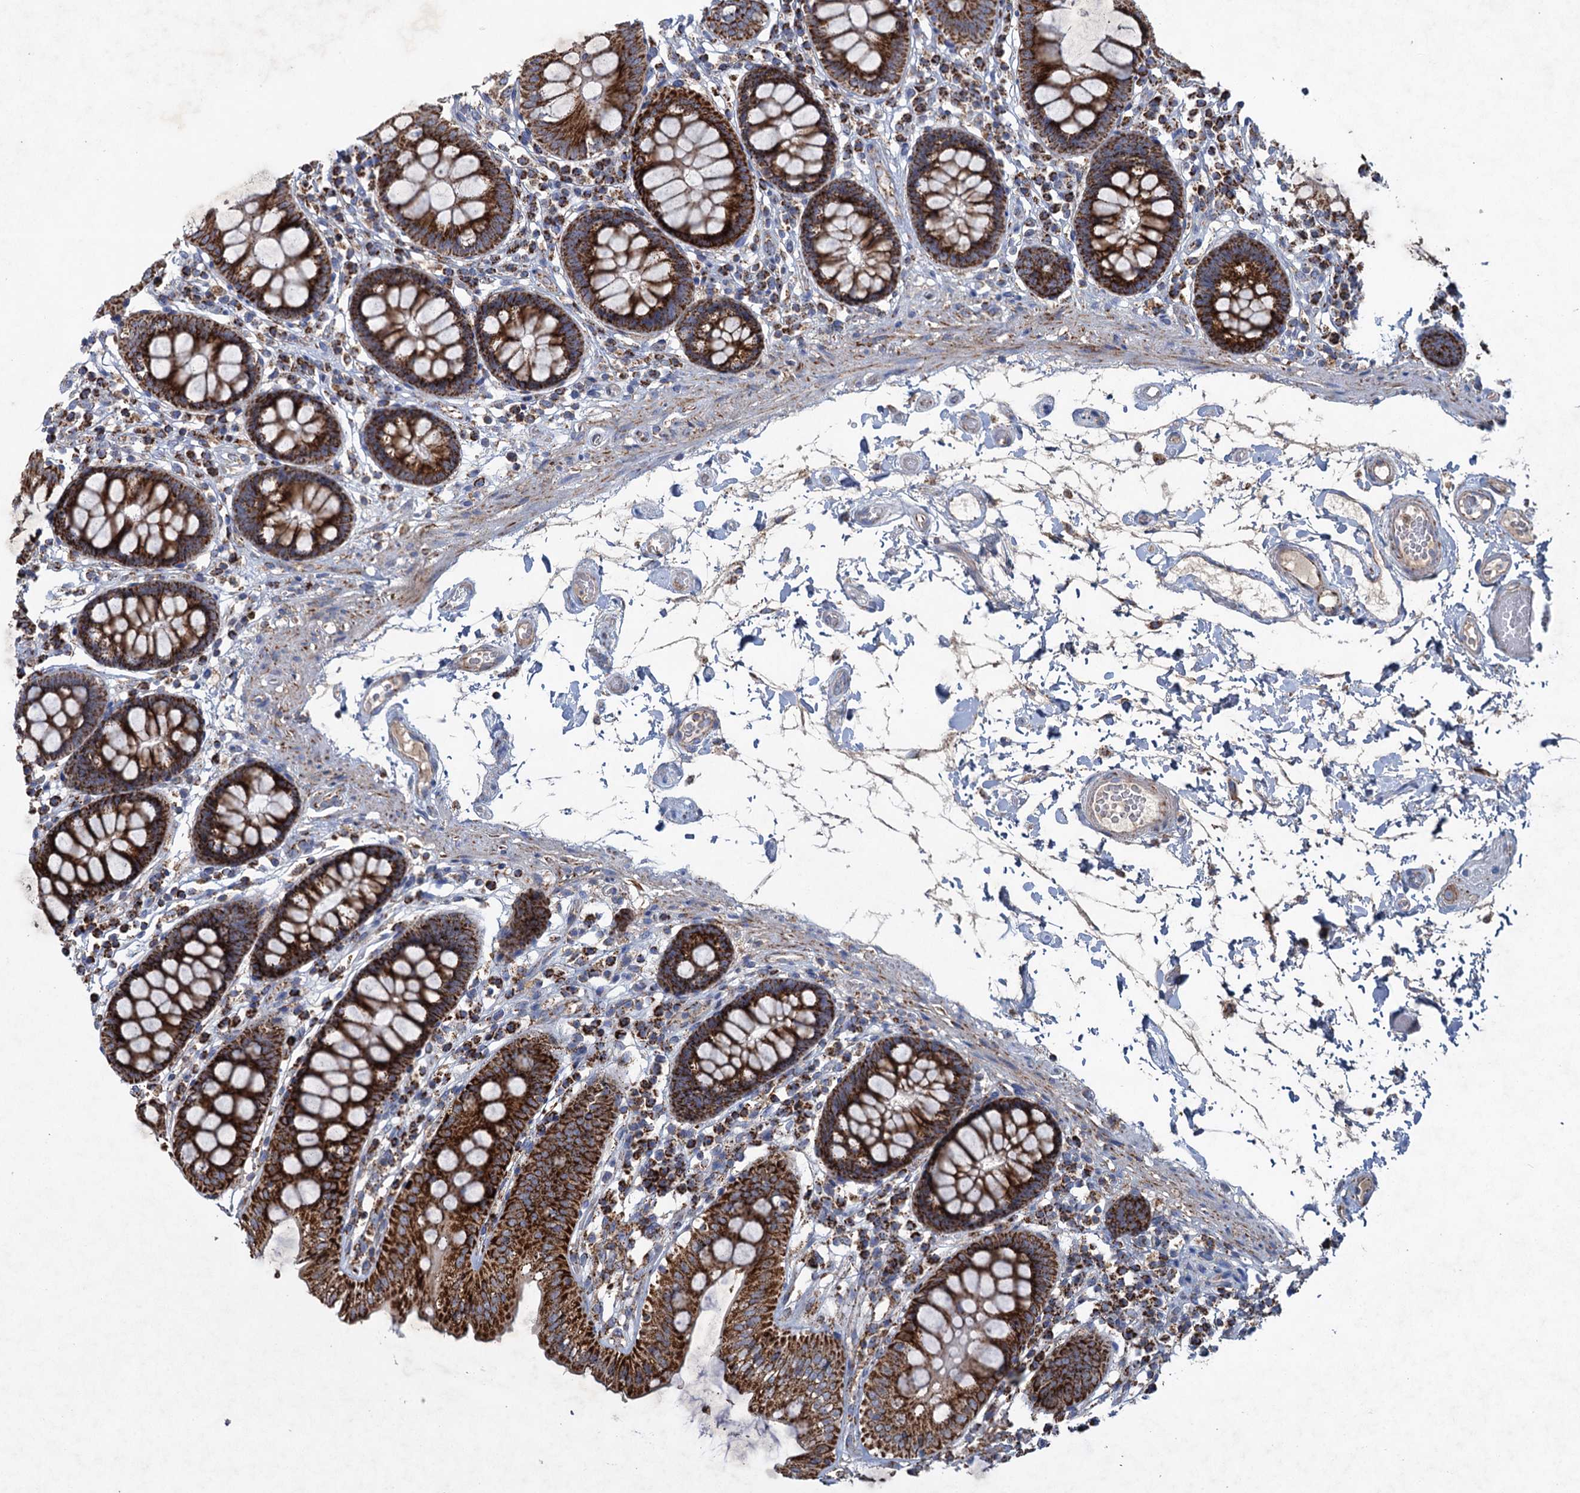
{"staining": {"intensity": "moderate", "quantity": "25%-75%", "location": "cytoplasmic/membranous"}, "tissue": "colon", "cell_type": "Endothelial cells", "image_type": "normal", "snomed": [{"axis": "morphology", "description": "Normal tissue, NOS"}, {"axis": "topography", "description": "Colon"}], "caption": "Benign colon reveals moderate cytoplasmic/membranous expression in about 25%-75% of endothelial cells, visualized by immunohistochemistry.", "gene": "GTPBP3", "patient": {"sex": "male", "age": 84}}